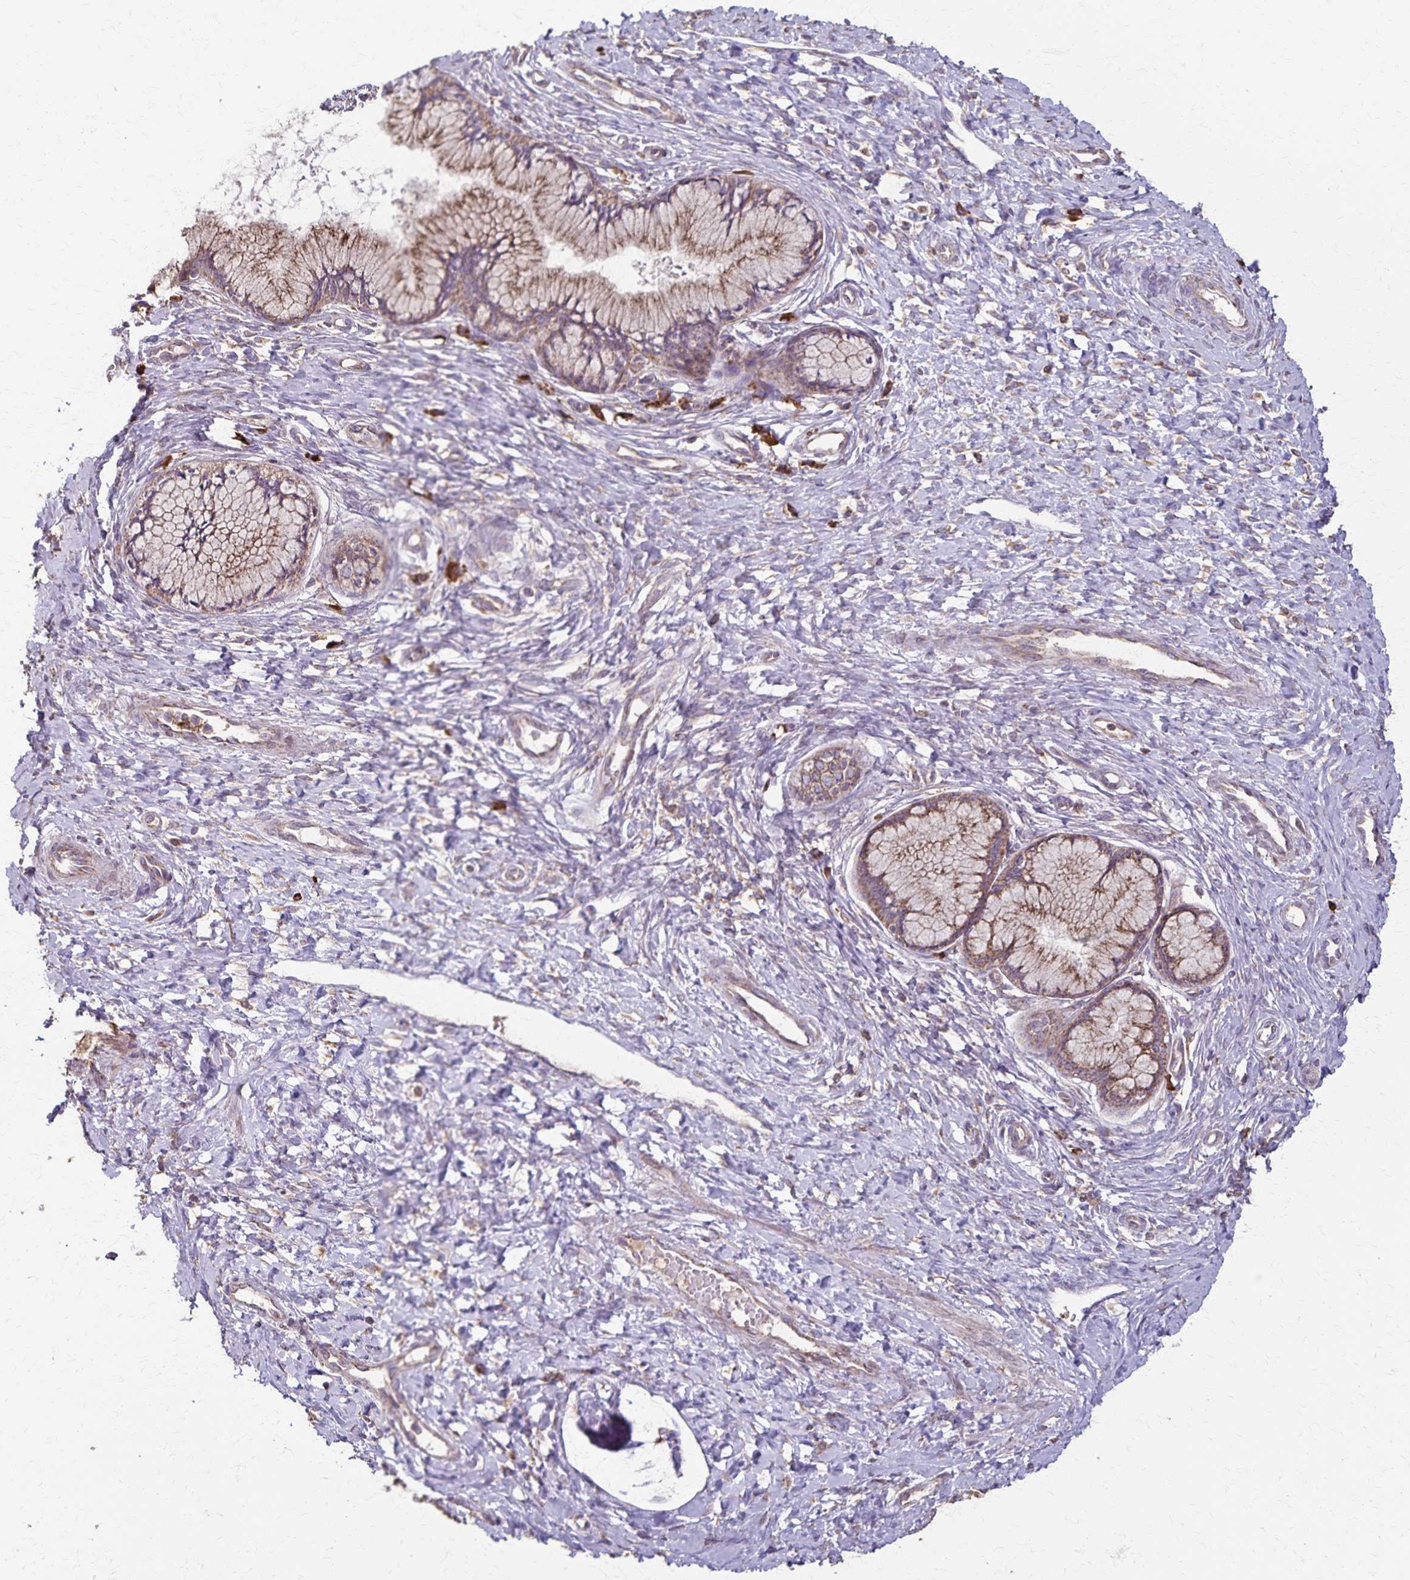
{"staining": {"intensity": "moderate", "quantity": ">75%", "location": "cytoplasmic/membranous"}, "tissue": "cervix", "cell_type": "Glandular cells", "image_type": "normal", "snomed": [{"axis": "morphology", "description": "Normal tissue, NOS"}, {"axis": "topography", "description": "Cervix"}], "caption": "Human cervix stained with a brown dye shows moderate cytoplasmic/membranous positive staining in about >75% of glandular cells.", "gene": "RNF10", "patient": {"sex": "female", "age": 37}}